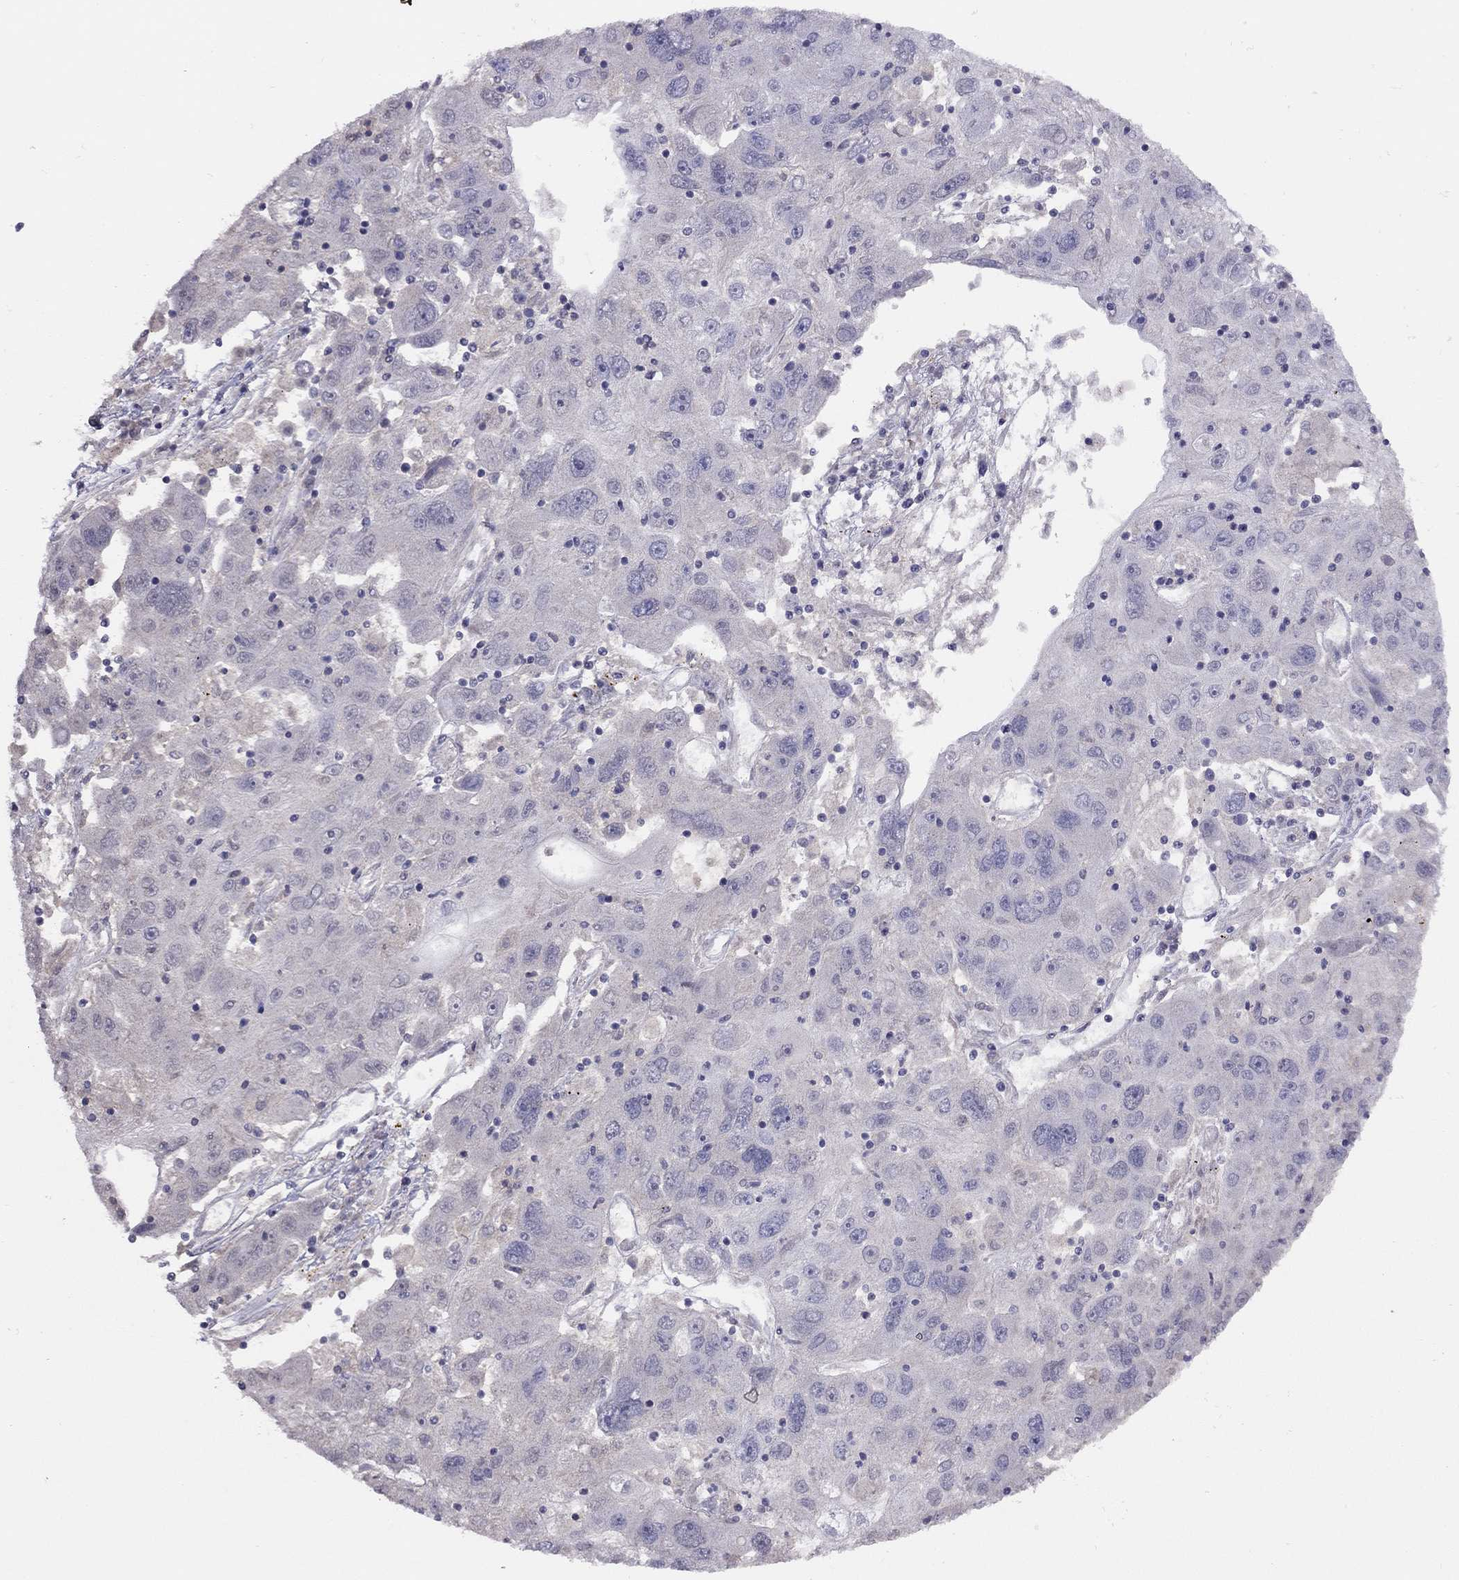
{"staining": {"intensity": "negative", "quantity": "none", "location": "none"}, "tissue": "stomach cancer", "cell_type": "Tumor cells", "image_type": "cancer", "snomed": [{"axis": "morphology", "description": "Adenocarcinoma, NOS"}, {"axis": "topography", "description": "Stomach"}], "caption": "The photomicrograph exhibits no staining of tumor cells in stomach cancer (adenocarcinoma). Brightfield microscopy of IHC stained with DAB (brown) and hematoxylin (blue), captured at high magnification.", "gene": "RTP5", "patient": {"sex": "male", "age": 56}}